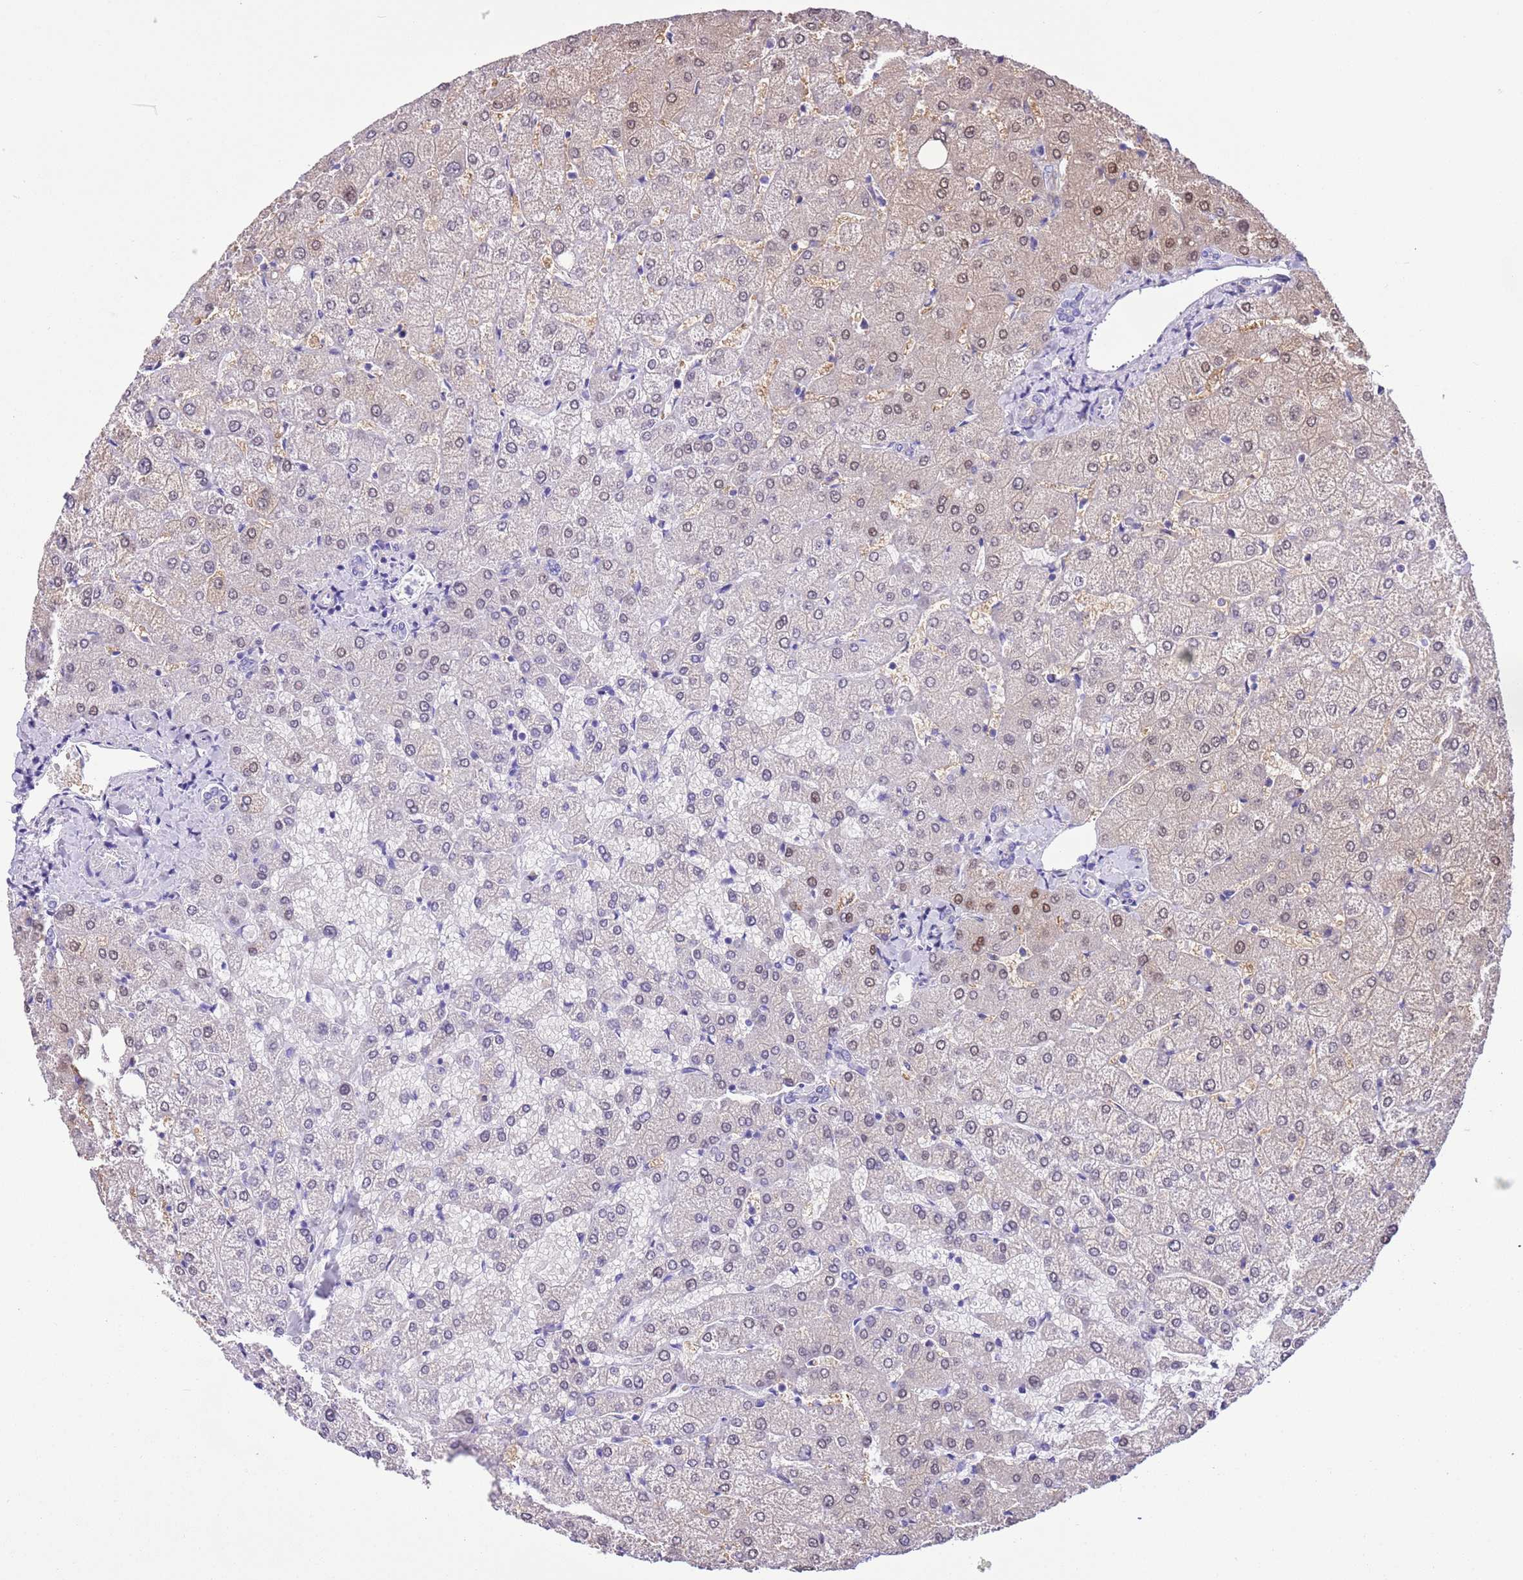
{"staining": {"intensity": "negative", "quantity": "none", "location": "none"}, "tissue": "liver", "cell_type": "Cholangiocytes", "image_type": "normal", "snomed": [{"axis": "morphology", "description": "Normal tissue, NOS"}, {"axis": "topography", "description": "Liver"}], "caption": "The IHC photomicrograph has no significant positivity in cholangiocytes of liver.", "gene": "TMEM185A", "patient": {"sex": "female", "age": 54}}